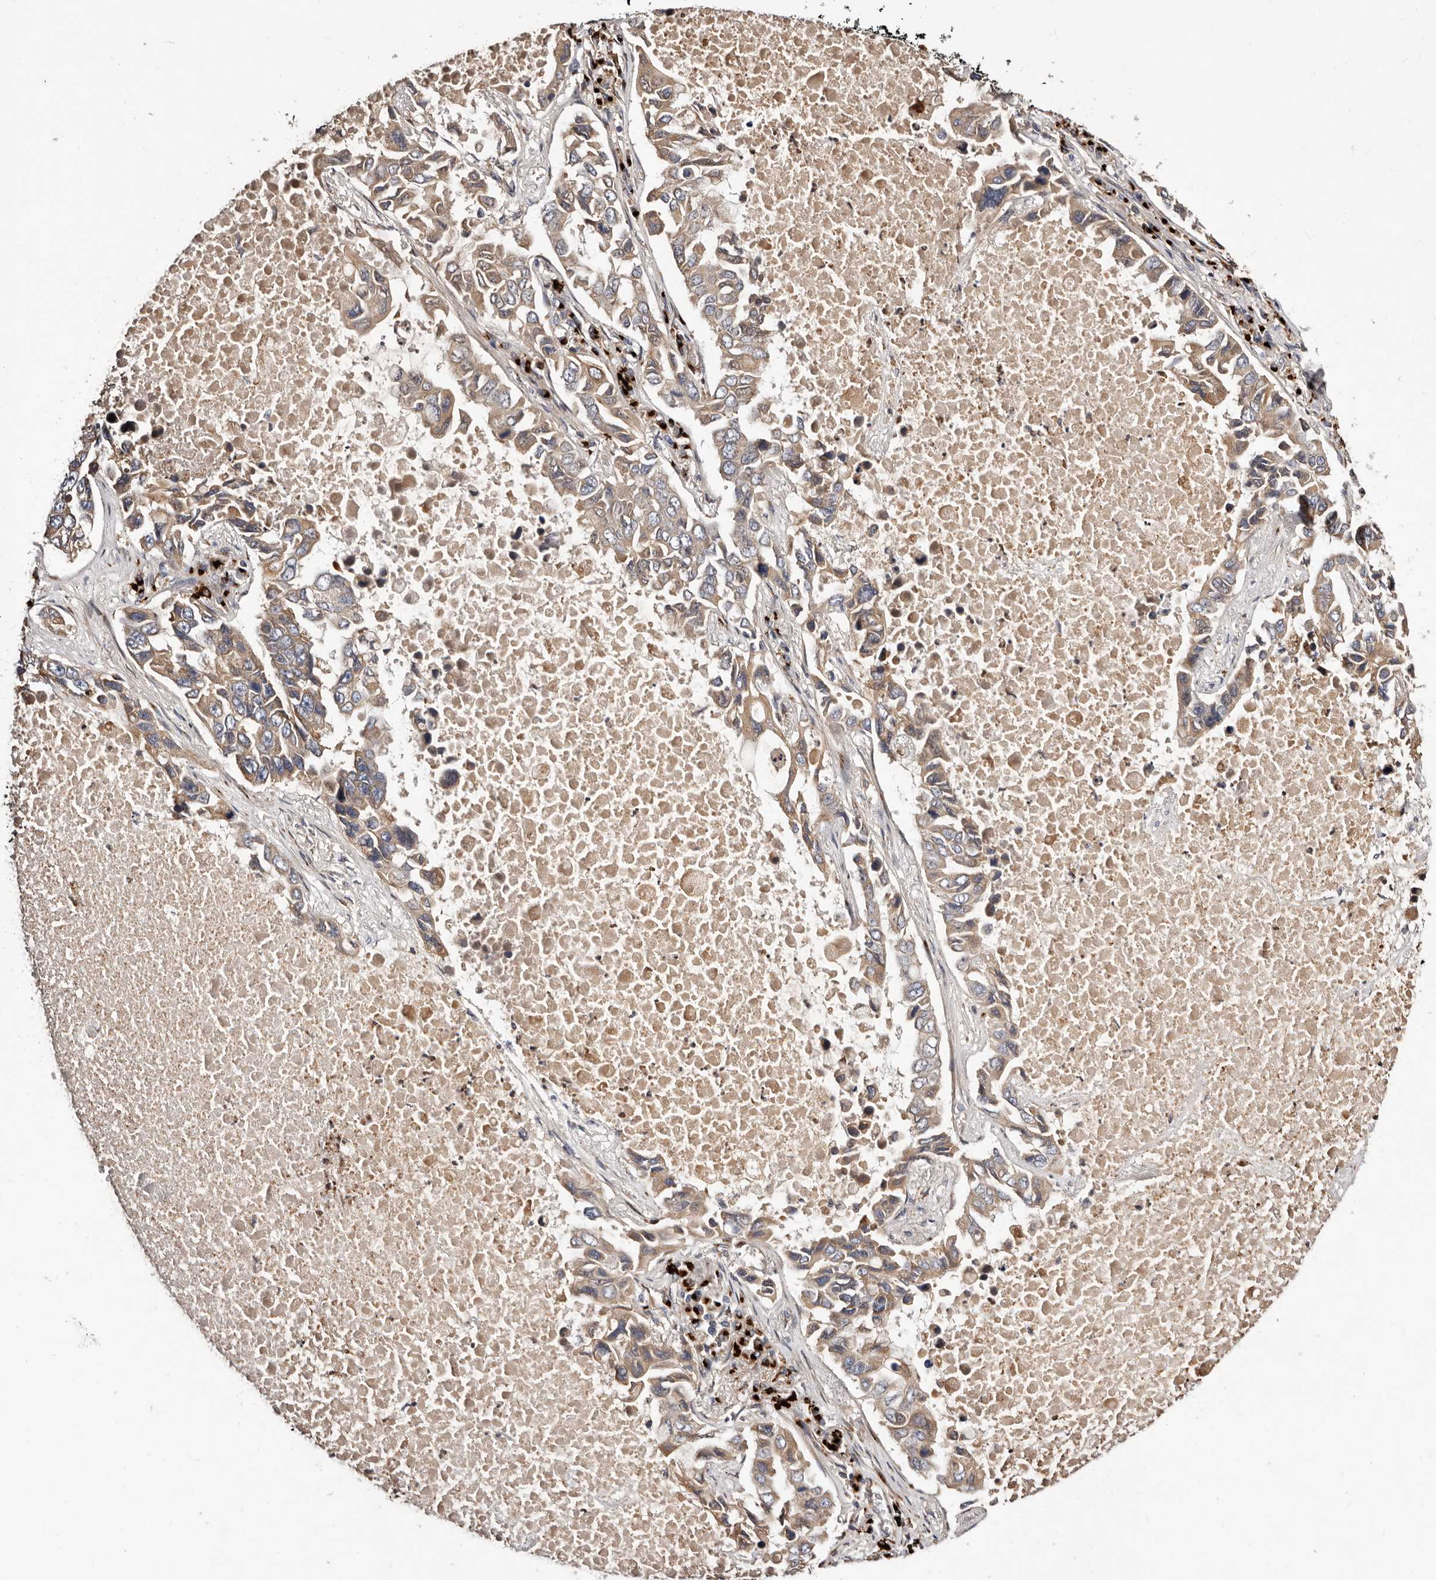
{"staining": {"intensity": "weak", "quantity": "25%-75%", "location": "cytoplasmic/membranous"}, "tissue": "lung cancer", "cell_type": "Tumor cells", "image_type": "cancer", "snomed": [{"axis": "morphology", "description": "Adenocarcinoma, NOS"}, {"axis": "topography", "description": "Lung"}], "caption": "Weak cytoplasmic/membranous protein positivity is identified in about 25%-75% of tumor cells in lung adenocarcinoma.", "gene": "DACT2", "patient": {"sex": "male", "age": 64}}